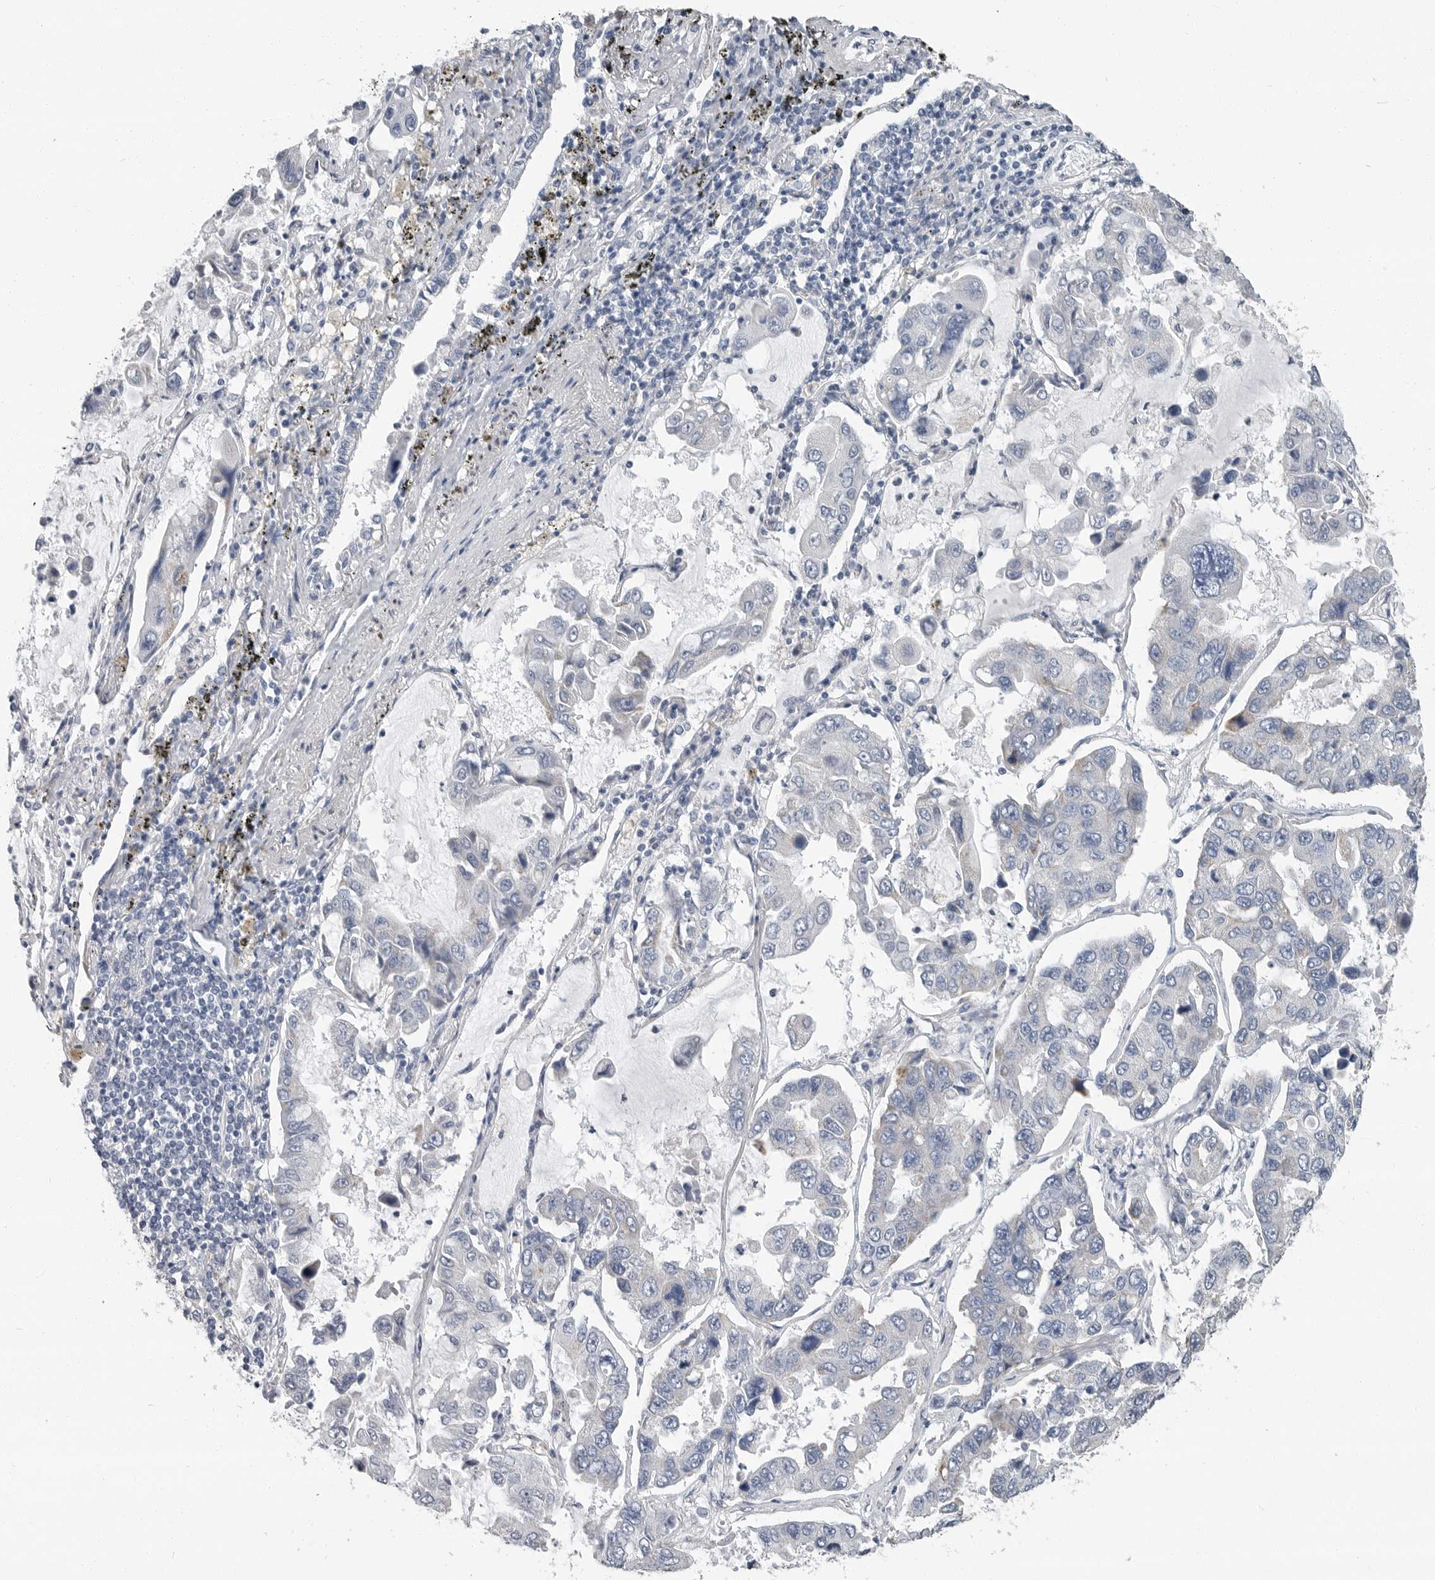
{"staining": {"intensity": "negative", "quantity": "none", "location": "none"}, "tissue": "lung cancer", "cell_type": "Tumor cells", "image_type": "cancer", "snomed": [{"axis": "morphology", "description": "Adenocarcinoma, NOS"}, {"axis": "topography", "description": "Lung"}], "caption": "Image shows no significant protein positivity in tumor cells of lung cancer.", "gene": "PLN", "patient": {"sex": "male", "age": 64}}